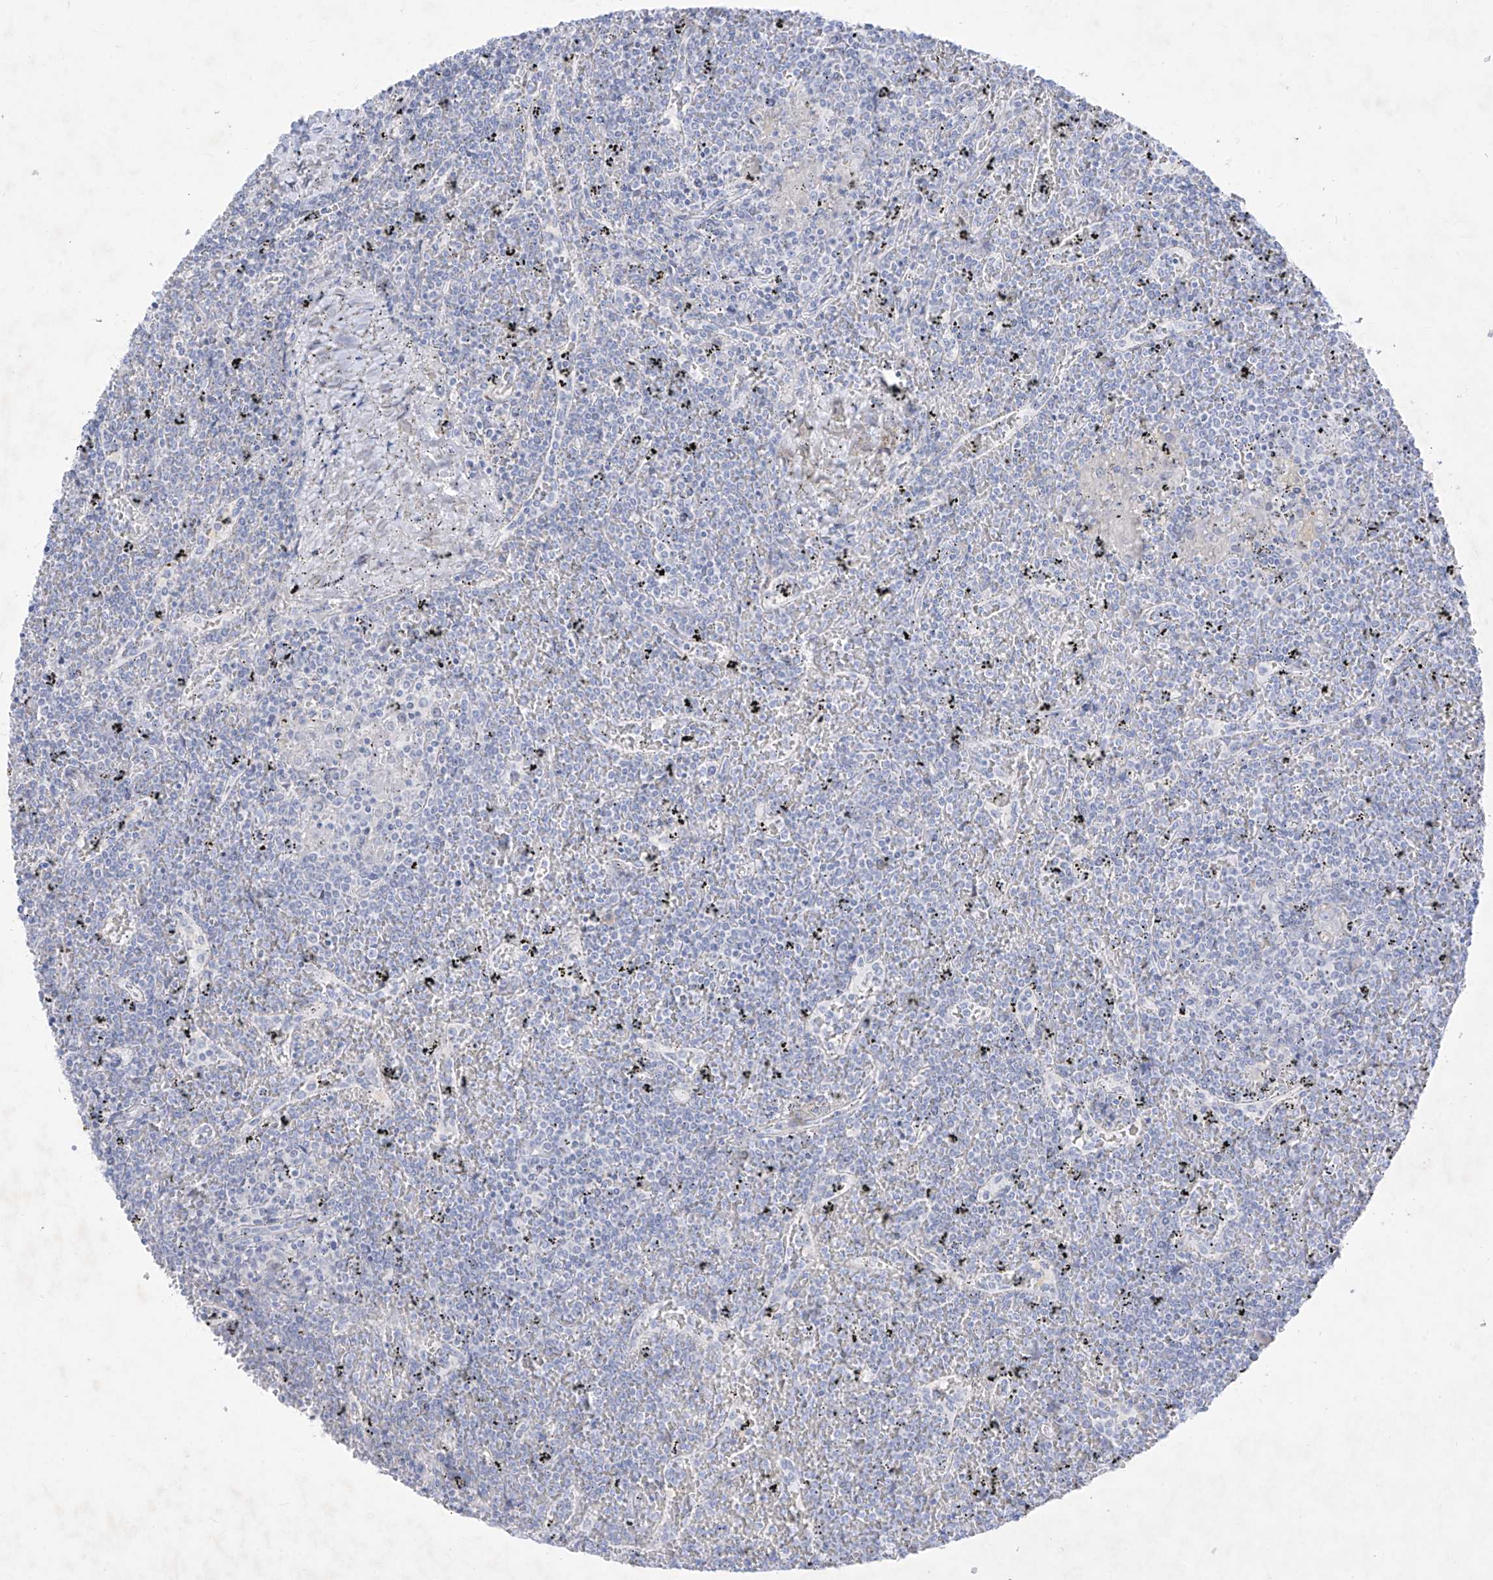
{"staining": {"intensity": "negative", "quantity": "none", "location": "none"}, "tissue": "lymphoma", "cell_type": "Tumor cells", "image_type": "cancer", "snomed": [{"axis": "morphology", "description": "Malignant lymphoma, non-Hodgkin's type, Low grade"}, {"axis": "topography", "description": "Spleen"}], "caption": "The IHC micrograph has no significant positivity in tumor cells of malignant lymphoma, non-Hodgkin's type (low-grade) tissue. The staining was performed using DAB (3,3'-diaminobenzidine) to visualize the protein expression in brown, while the nuclei were stained in blue with hematoxylin (Magnification: 20x).", "gene": "TGM4", "patient": {"sex": "female", "age": 19}}